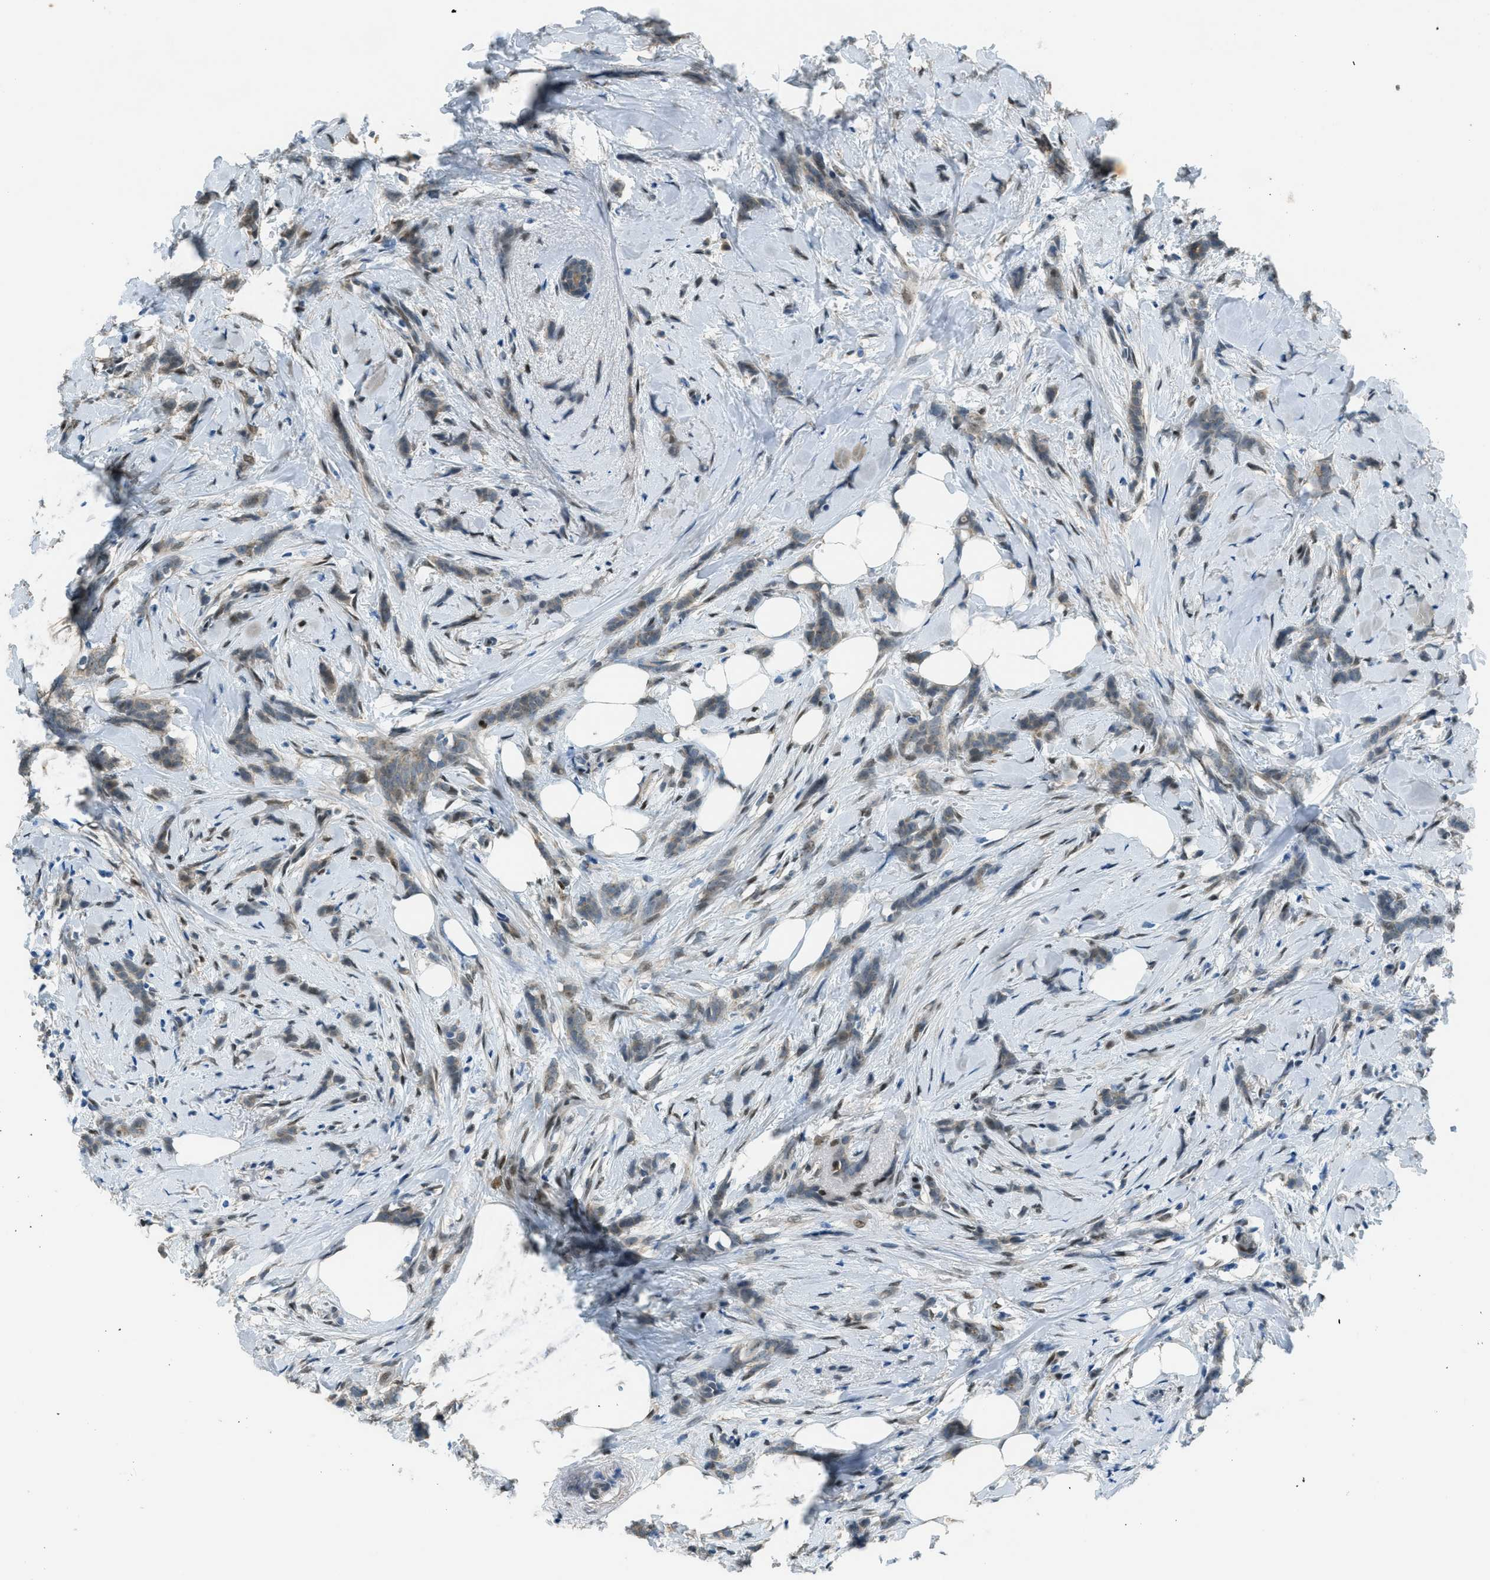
{"staining": {"intensity": "weak", "quantity": ">75%", "location": "cytoplasmic/membranous"}, "tissue": "breast cancer", "cell_type": "Tumor cells", "image_type": "cancer", "snomed": [{"axis": "morphology", "description": "Lobular carcinoma, in situ"}, {"axis": "morphology", "description": "Lobular carcinoma"}, {"axis": "topography", "description": "Breast"}], "caption": "An image showing weak cytoplasmic/membranous expression in approximately >75% of tumor cells in breast cancer, as visualized by brown immunohistochemical staining.", "gene": "TCF3", "patient": {"sex": "female", "age": 41}}